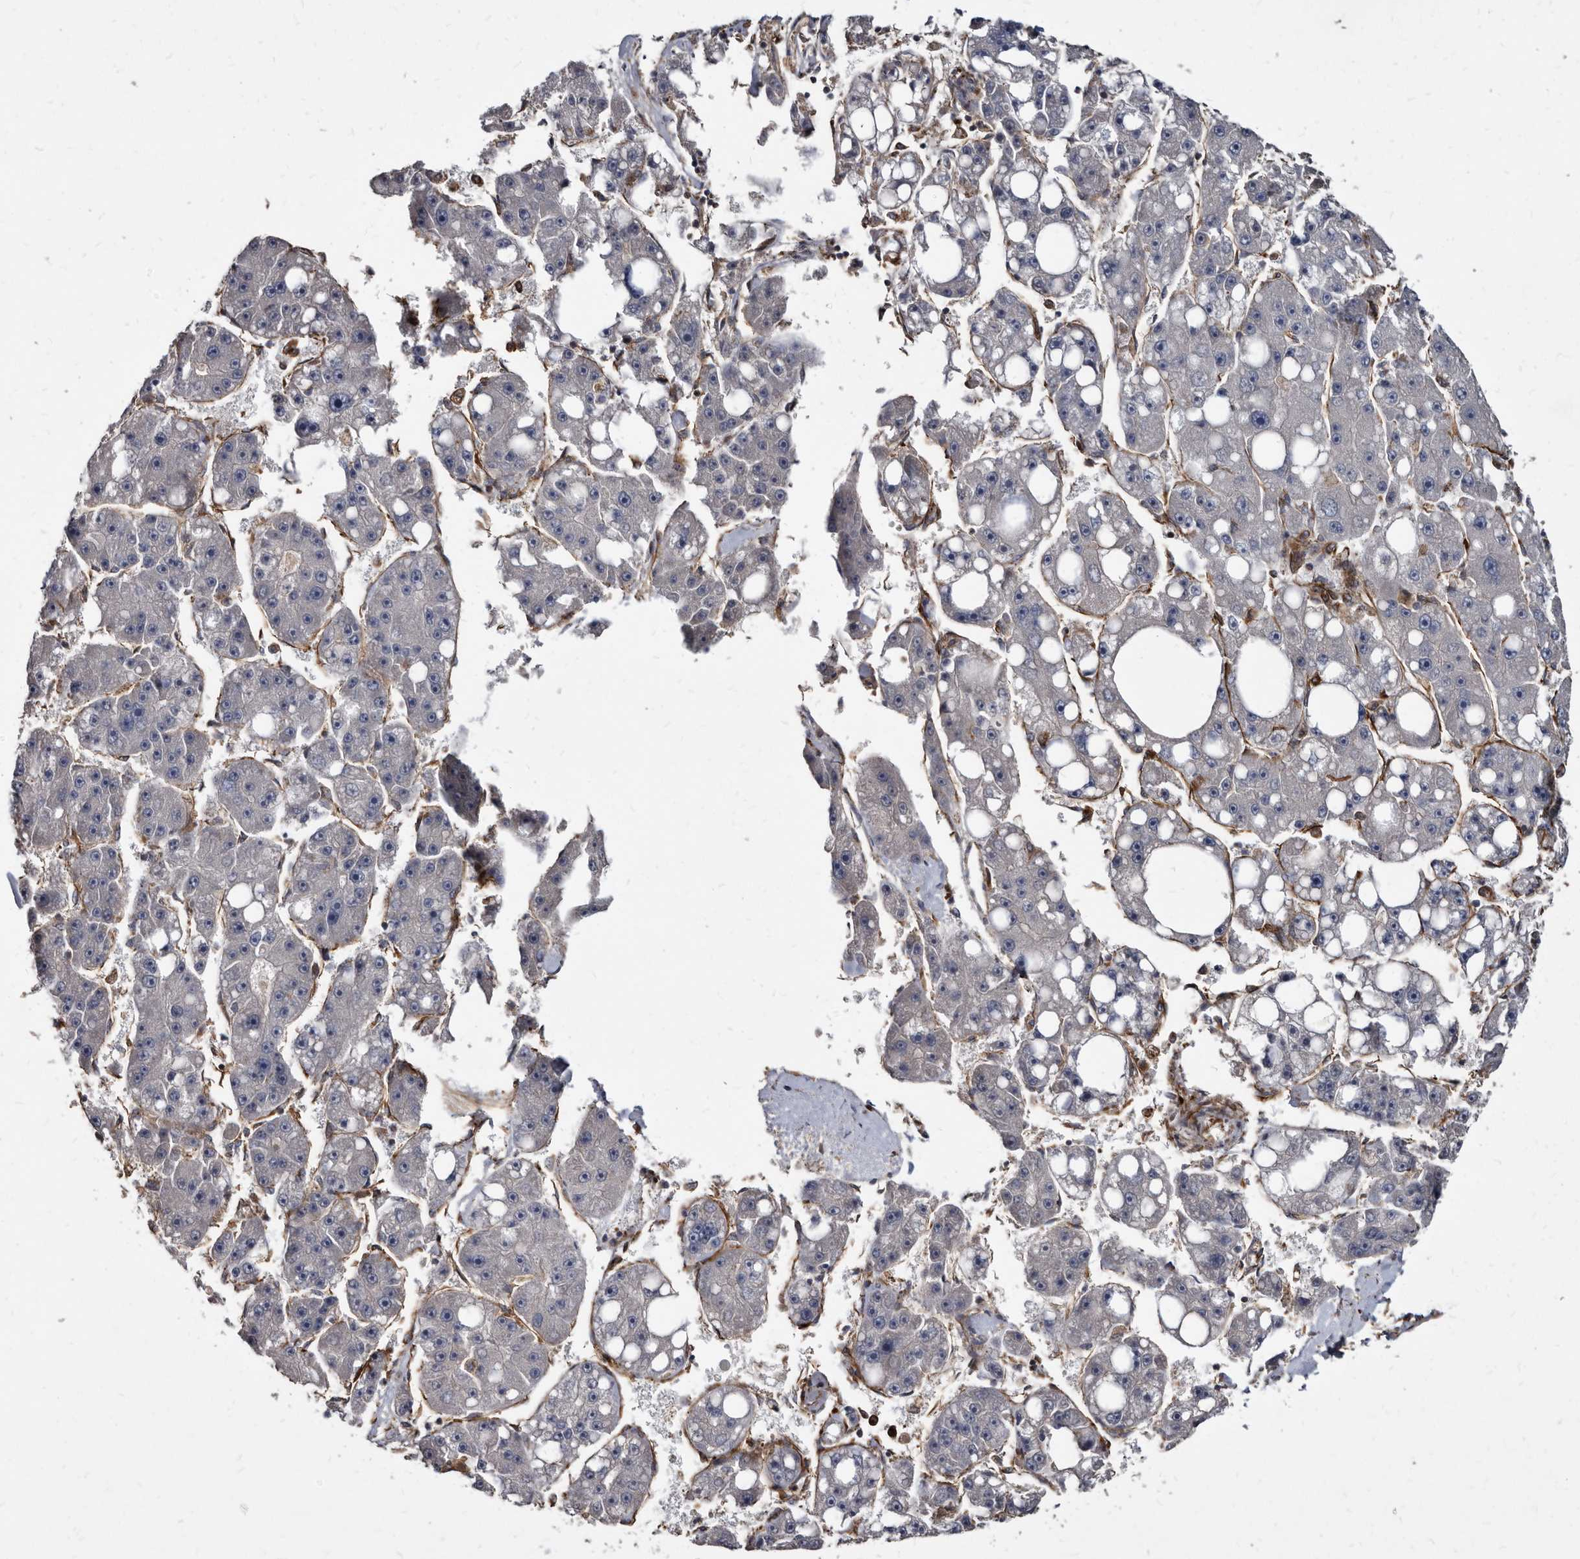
{"staining": {"intensity": "negative", "quantity": "none", "location": "none"}, "tissue": "liver cancer", "cell_type": "Tumor cells", "image_type": "cancer", "snomed": [{"axis": "morphology", "description": "Carcinoma, Hepatocellular, NOS"}, {"axis": "topography", "description": "Liver"}], "caption": "High power microscopy photomicrograph of an immunohistochemistry histopathology image of hepatocellular carcinoma (liver), revealing no significant expression in tumor cells.", "gene": "KCTD20", "patient": {"sex": "female", "age": 61}}